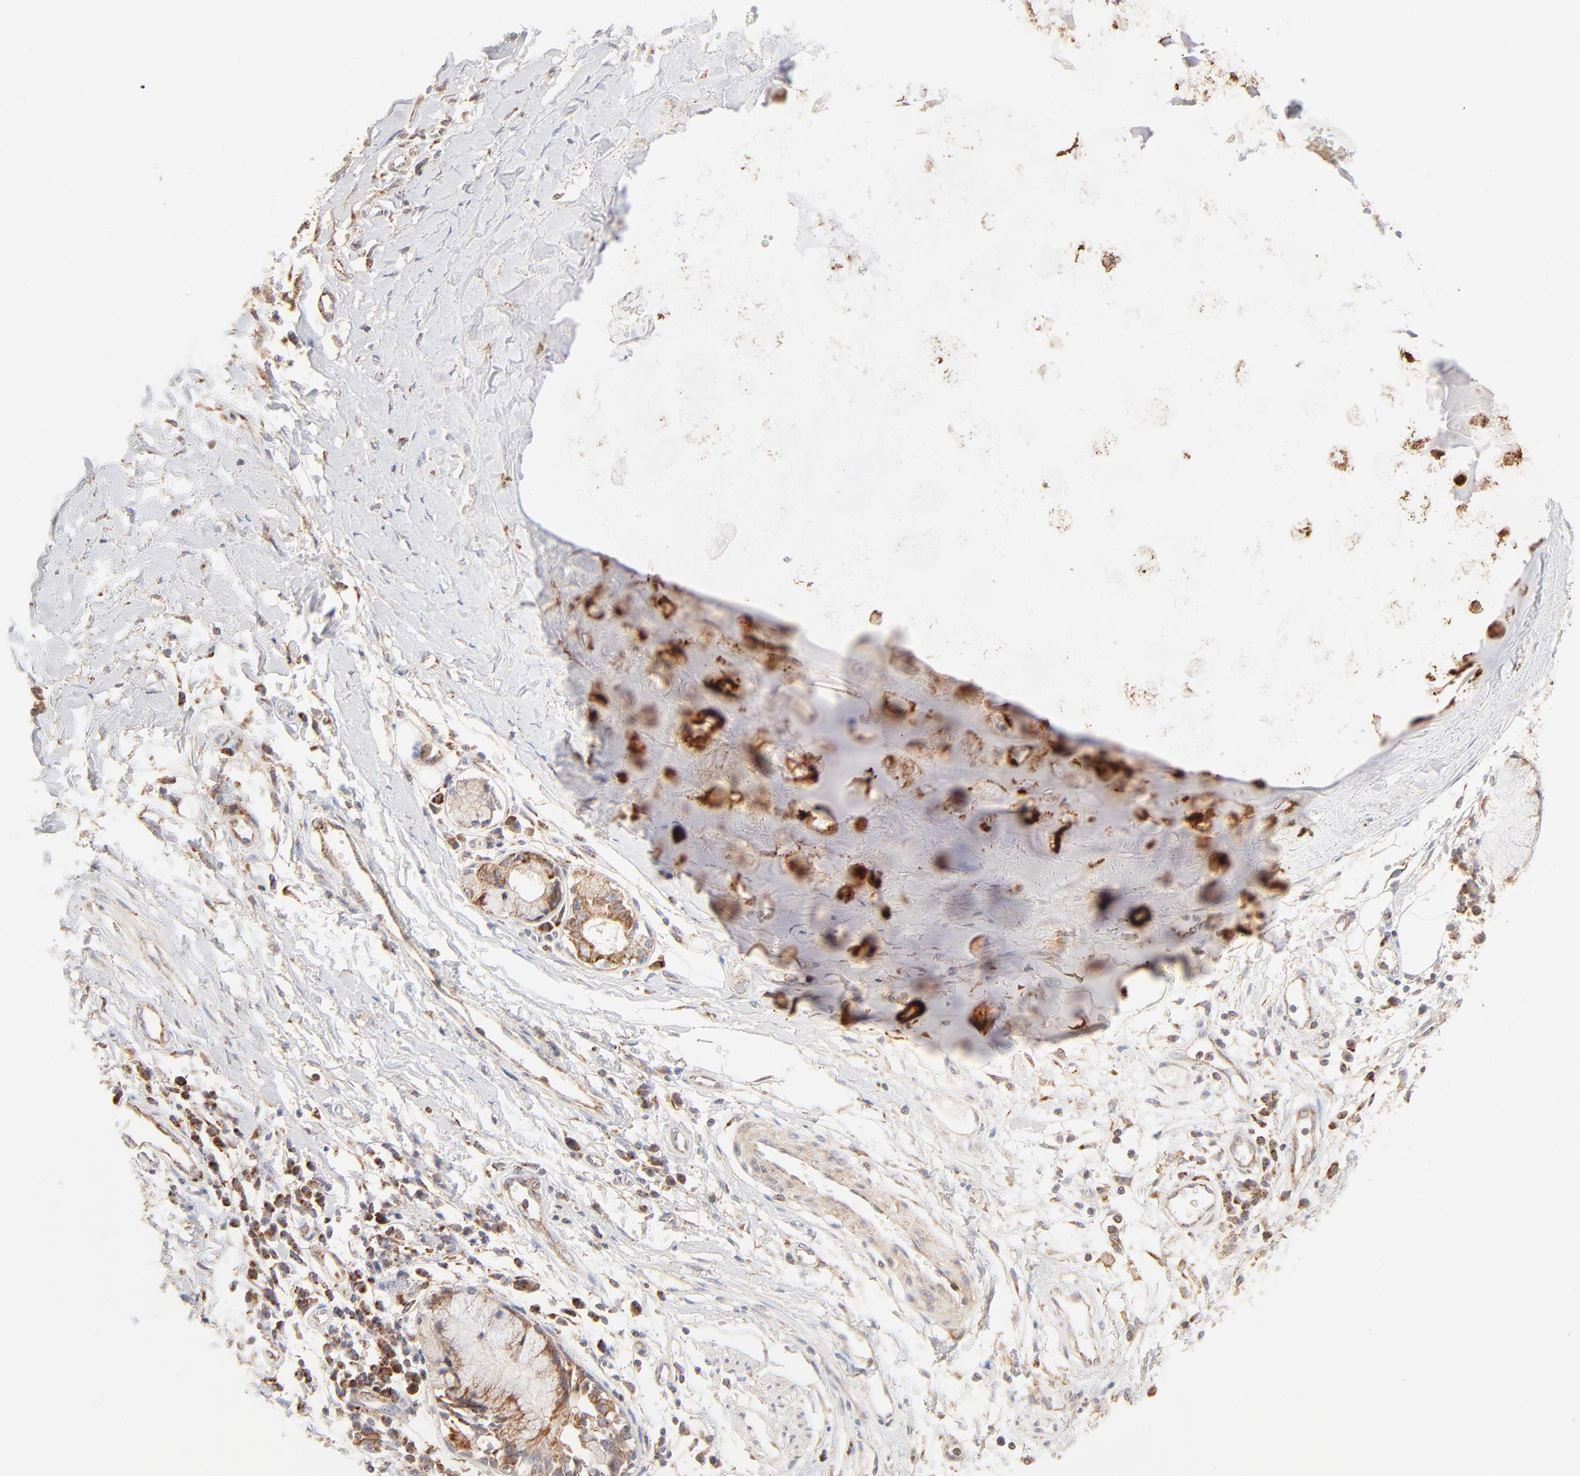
{"staining": {"intensity": "weak", "quantity": "25%-75%", "location": "cytoplasmic/membranous"}, "tissue": "adipose tissue", "cell_type": "Adipocytes", "image_type": "normal", "snomed": [{"axis": "morphology", "description": "Normal tissue, NOS"}, {"axis": "morphology", "description": "Adenocarcinoma, NOS"}, {"axis": "topography", "description": "Cartilage tissue"}, {"axis": "topography", "description": "Bronchus"}, {"axis": "topography", "description": "Lung"}], "caption": "Human adipose tissue stained with a brown dye reveals weak cytoplasmic/membranous positive expression in approximately 25%-75% of adipocytes.", "gene": "CSPG4", "patient": {"sex": "female", "age": 67}}